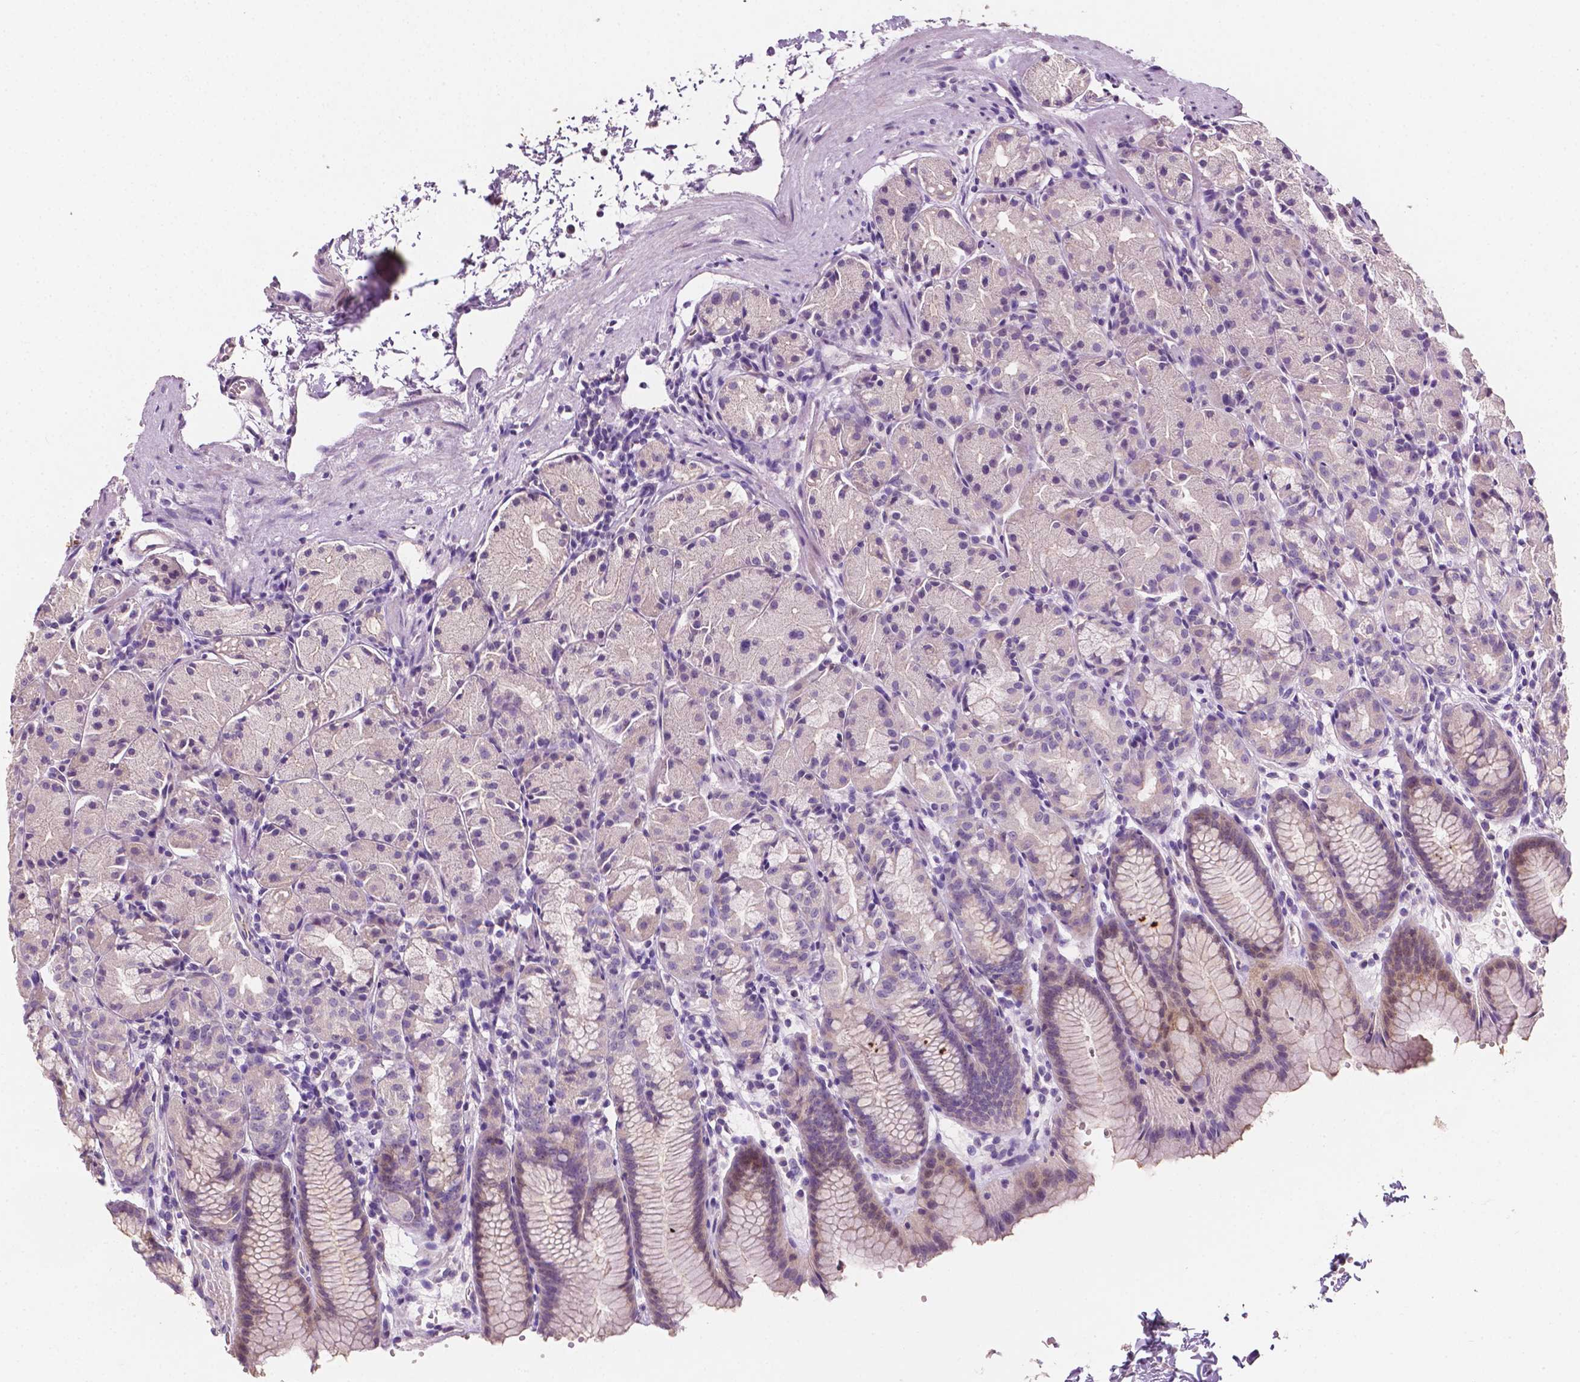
{"staining": {"intensity": "weak", "quantity": "<25%", "location": "cytoplasmic/membranous"}, "tissue": "stomach", "cell_type": "Glandular cells", "image_type": "normal", "snomed": [{"axis": "morphology", "description": "Normal tissue, NOS"}, {"axis": "topography", "description": "Stomach, upper"}], "caption": "Protein analysis of unremarkable stomach exhibits no significant positivity in glandular cells.", "gene": "EGFR", "patient": {"sex": "male", "age": 47}}